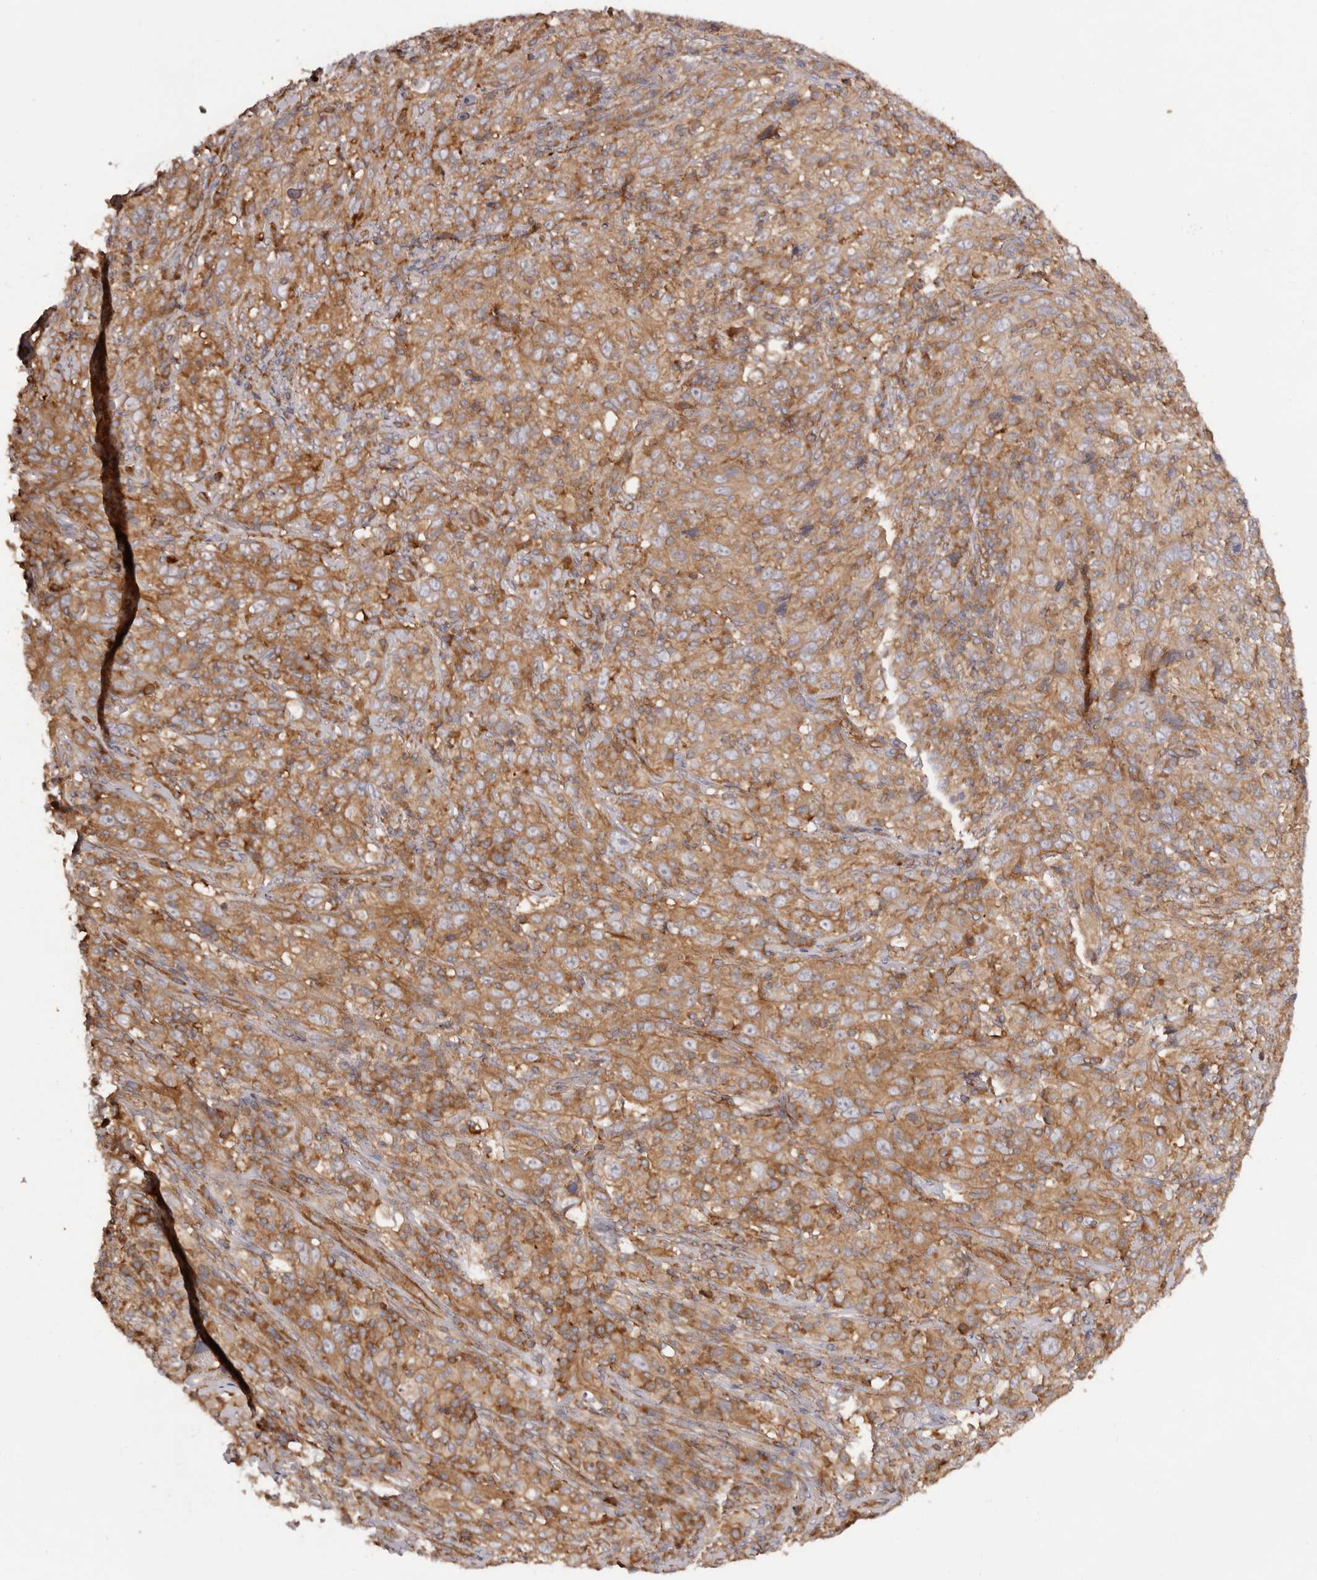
{"staining": {"intensity": "moderate", "quantity": ">75%", "location": "cytoplasmic/membranous"}, "tissue": "cervical cancer", "cell_type": "Tumor cells", "image_type": "cancer", "snomed": [{"axis": "morphology", "description": "Squamous cell carcinoma, NOS"}, {"axis": "topography", "description": "Cervix"}], "caption": "Immunohistochemistry (IHC) image of cervical squamous cell carcinoma stained for a protein (brown), which displays medium levels of moderate cytoplasmic/membranous staining in approximately >75% of tumor cells.", "gene": "RPS6", "patient": {"sex": "female", "age": 46}}